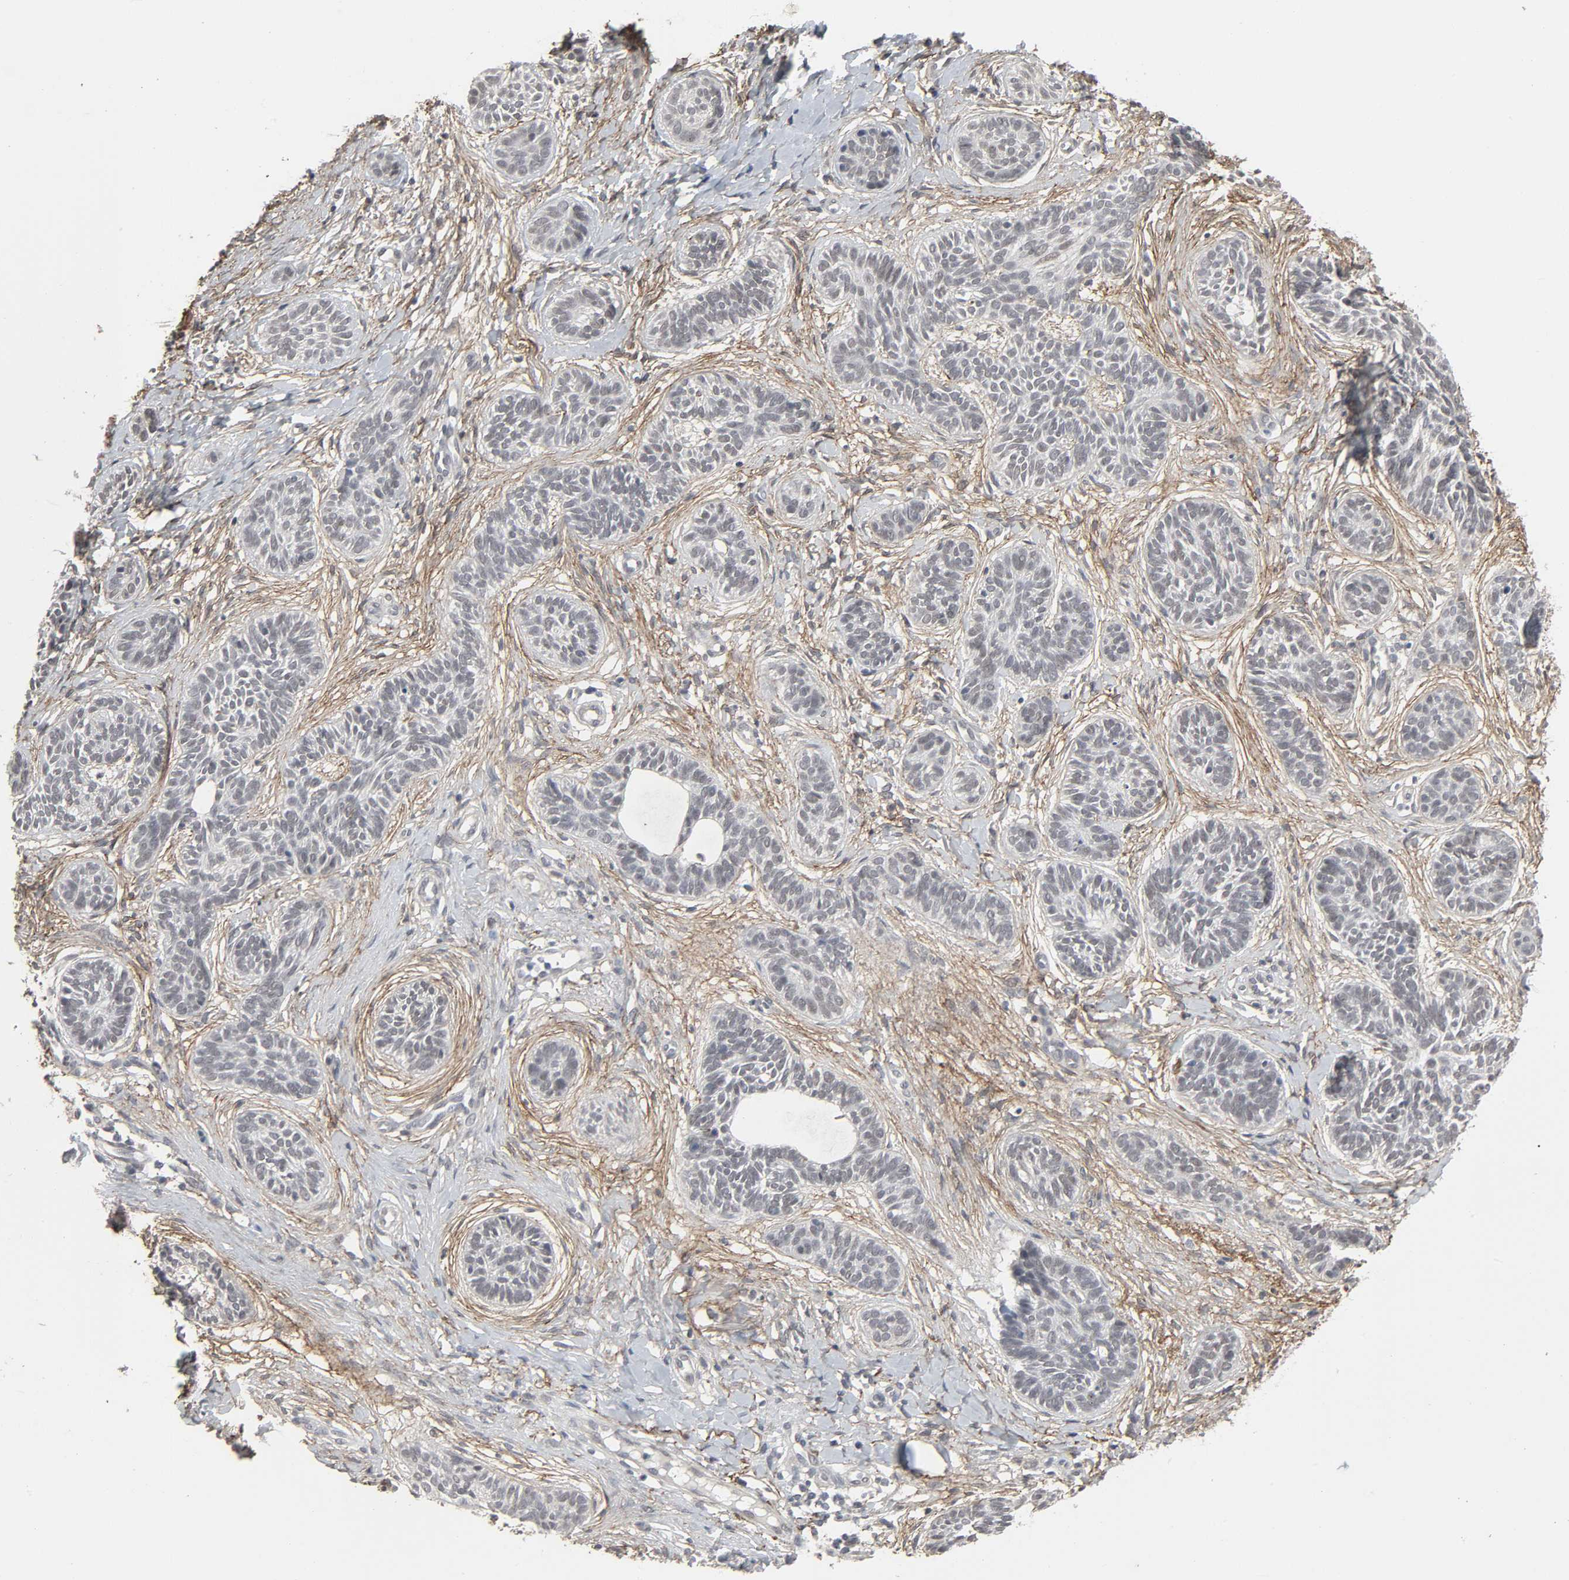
{"staining": {"intensity": "negative", "quantity": "none", "location": "none"}, "tissue": "skin cancer", "cell_type": "Tumor cells", "image_type": "cancer", "snomed": [{"axis": "morphology", "description": "Normal tissue, NOS"}, {"axis": "morphology", "description": "Basal cell carcinoma"}, {"axis": "topography", "description": "Skin"}], "caption": "The micrograph shows no significant expression in tumor cells of basal cell carcinoma (skin).", "gene": "ZNF222", "patient": {"sex": "male", "age": 63}}